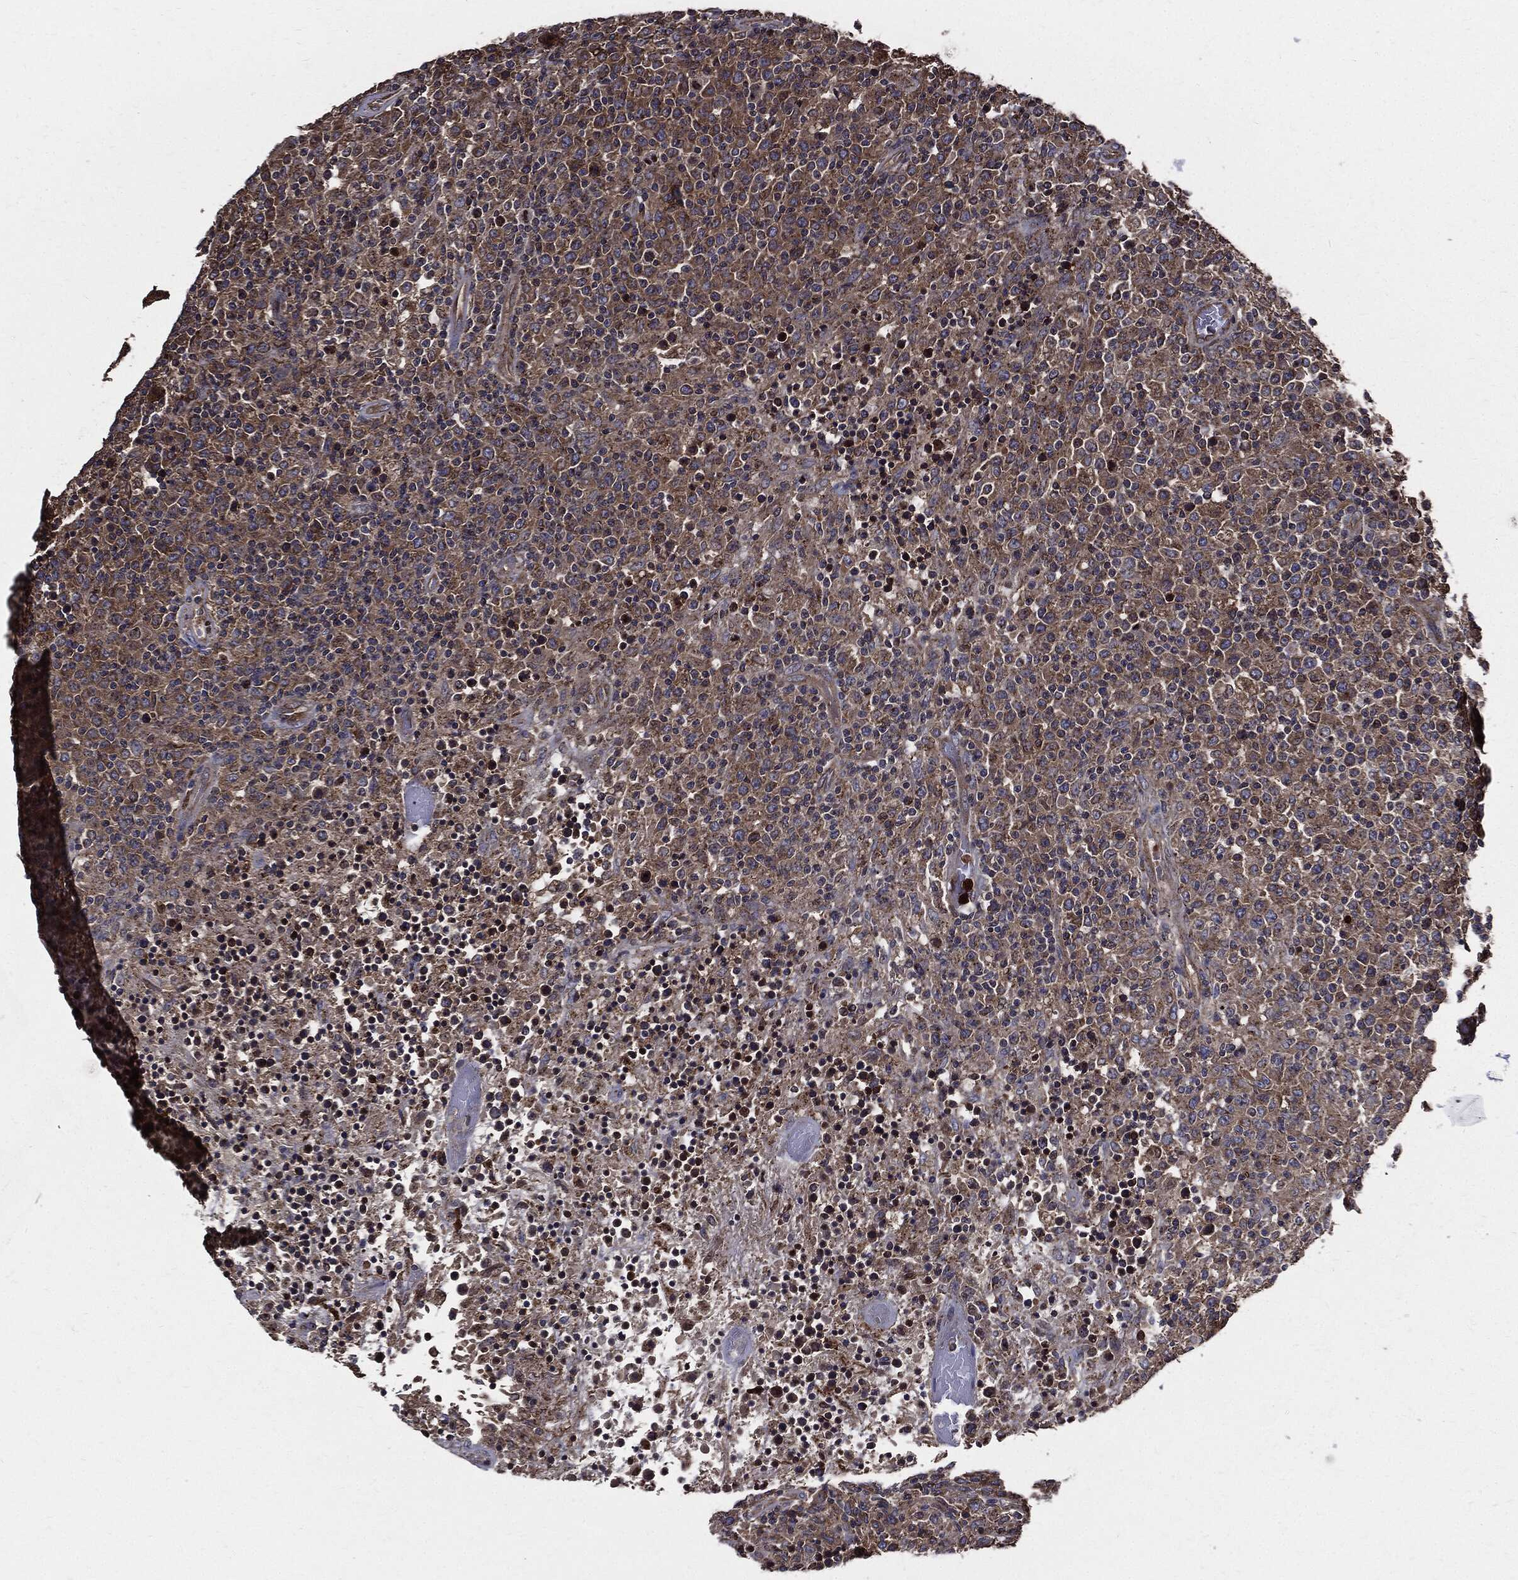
{"staining": {"intensity": "moderate", "quantity": "25%-75%", "location": "cytoplasmic/membranous"}, "tissue": "lymphoma", "cell_type": "Tumor cells", "image_type": "cancer", "snomed": [{"axis": "morphology", "description": "Malignant lymphoma, non-Hodgkin's type, High grade"}, {"axis": "topography", "description": "Lung"}], "caption": "Immunohistochemistry (IHC) micrograph of human malignant lymphoma, non-Hodgkin's type (high-grade) stained for a protein (brown), which demonstrates medium levels of moderate cytoplasmic/membranous staining in about 25%-75% of tumor cells.", "gene": "PDCD6IP", "patient": {"sex": "male", "age": 79}}